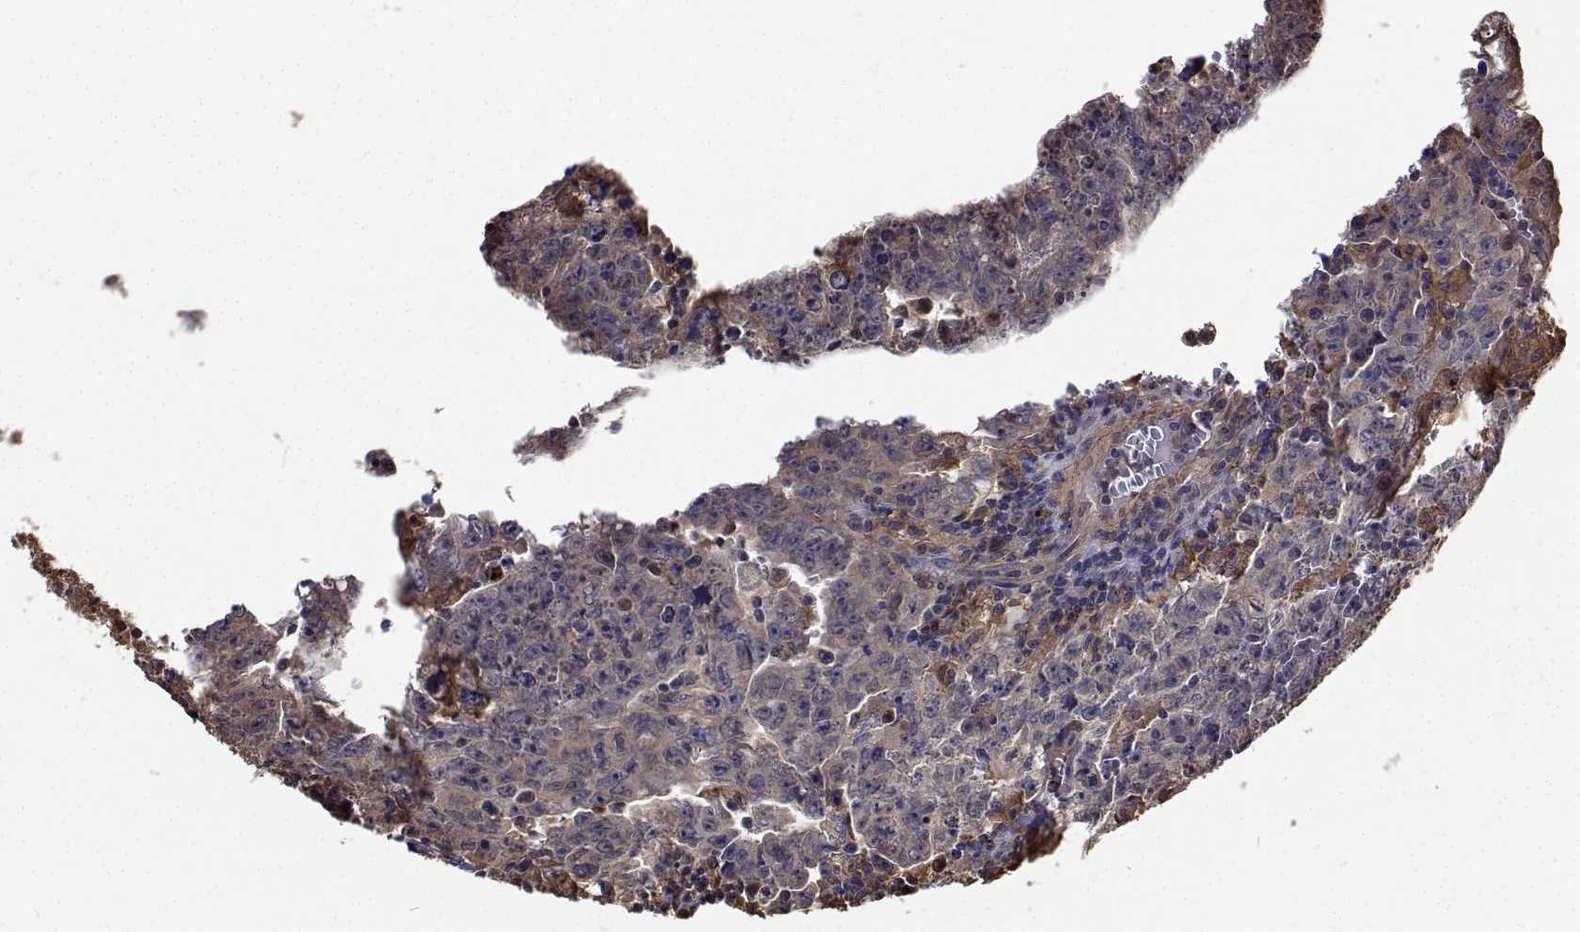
{"staining": {"intensity": "moderate", "quantity": ">75%", "location": "cytoplasmic/membranous"}, "tissue": "testis cancer", "cell_type": "Tumor cells", "image_type": "cancer", "snomed": [{"axis": "morphology", "description": "Carcinoma, Embryonal, NOS"}, {"axis": "topography", "description": "Testis"}], "caption": "Human testis cancer (embryonal carcinoma) stained for a protein (brown) displays moderate cytoplasmic/membranous positive staining in about >75% of tumor cells.", "gene": "PCID2", "patient": {"sex": "male", "age": 22}}